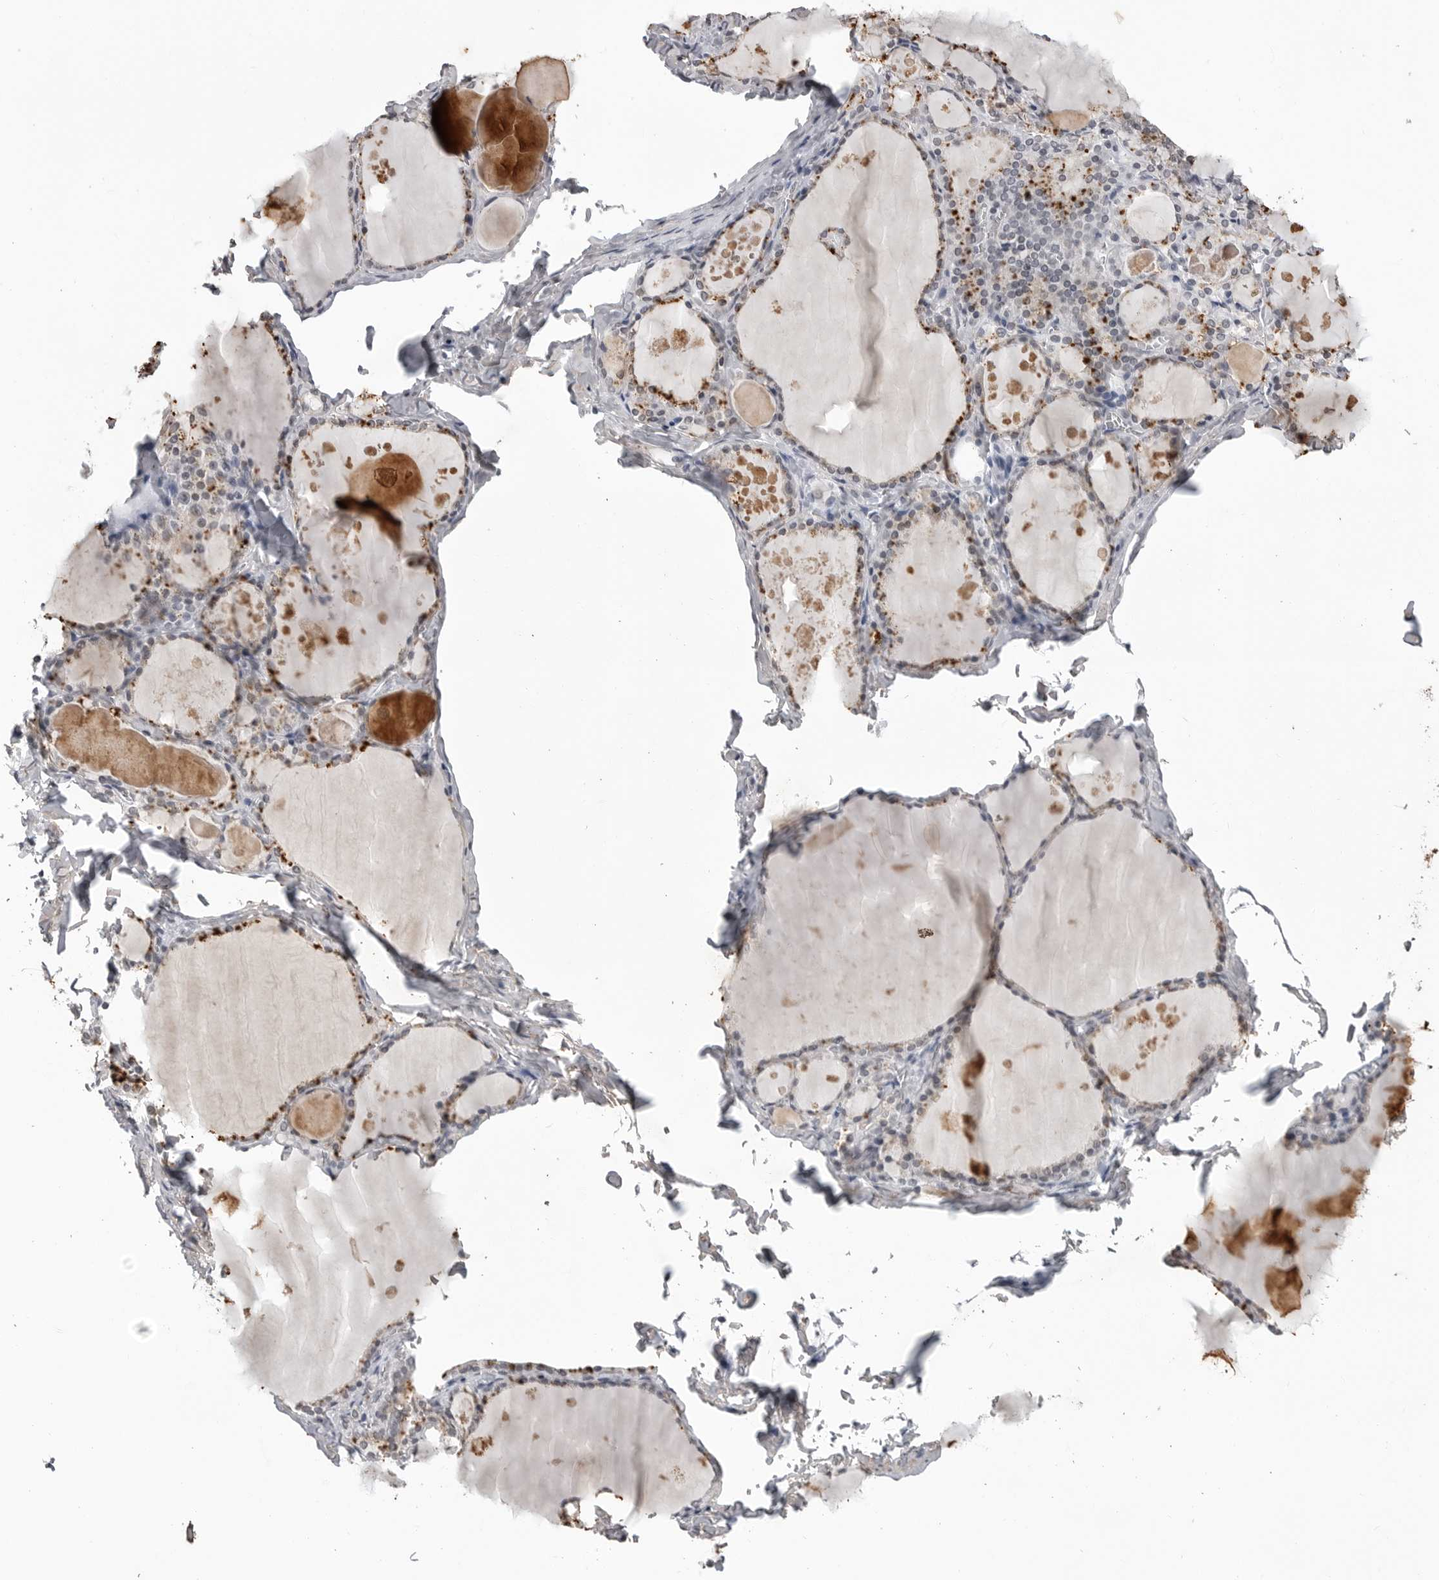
{"staining": {"intensity": "moderate", "quantity": "25%-75%", "location": "cytoplasmic/membranous"}, "tissue": "thyroid gland", "cell_type": "Glandular cells", "image_type": "normal", "snomed": [{"axis": "morphology", "description": "Normal tissue, NOS"}, {"axis": "topography", "description": "Thyroid gland"}], "caption": "Immunohistochemistry (DAB) staining of normal human thyroid gland shows moderate cytoplasmic/membranous protein staining in approximately 25%-75% of glandular cells. (Stains: DAB (3,3'-diaminobenzidine) in brown, nuclei in blue, Microscopy: brightfield microscopy at high magnification).", "gene": "RRM1", "patient": {"sex": "male", "age": 56}}